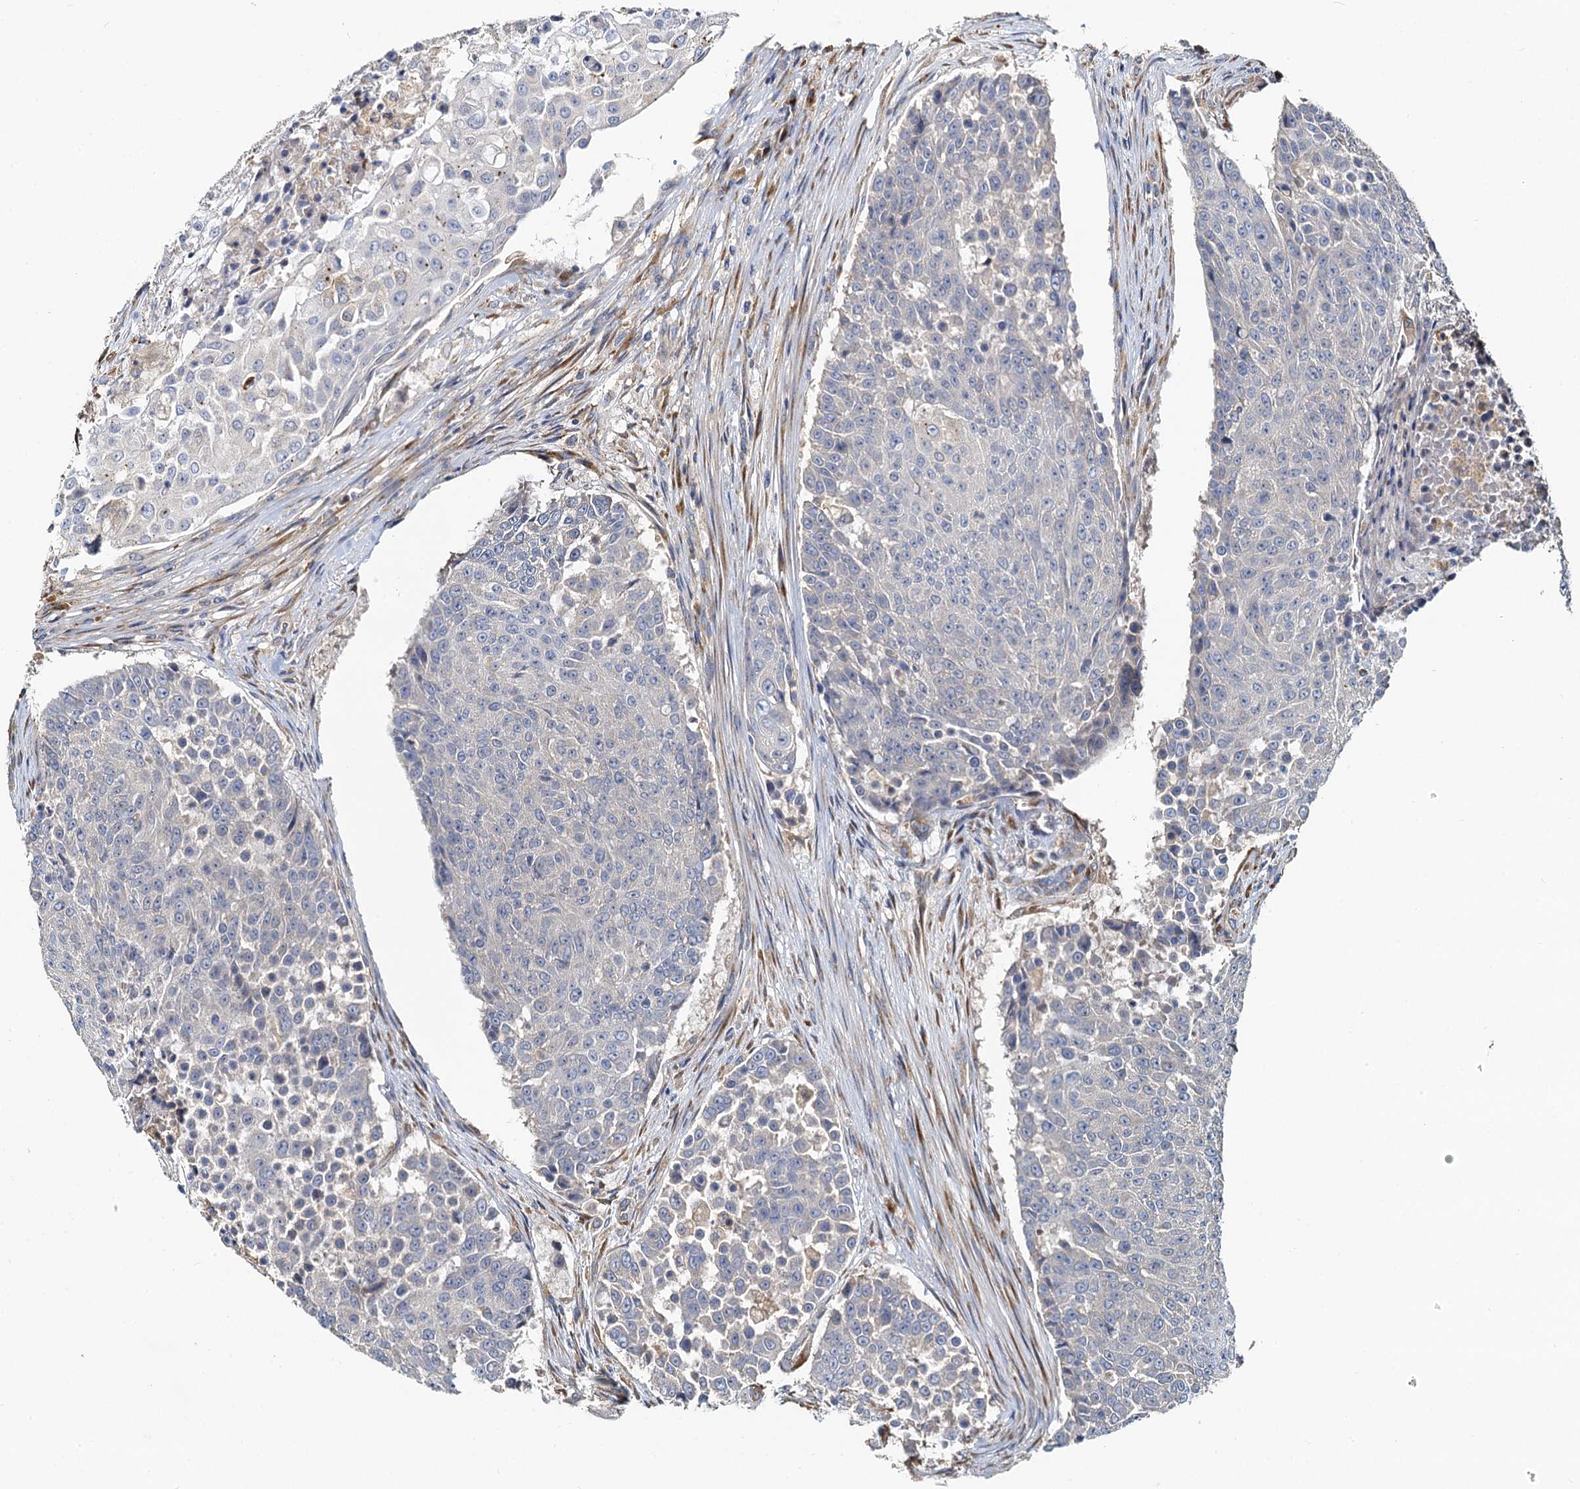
{"staining": {"intensity": "negative", "quantity": "none", "location": "none"}, "tissue": "urothelial cancer", "cell_type": "Tumor cells", "image_type": "cancer", "snomed": [{"axis": "morphology", "description": "Urothelial carcinoma, High grade"}, {"axis": "topography", "description": "Urinary bladder"}], "caption": "A histopathology image of human urothelial carcinoma (high-grade) is negative for staining in tumor cells.", "gene": "NKAPD1", "patient": {"sex": "female", "age": 63}}